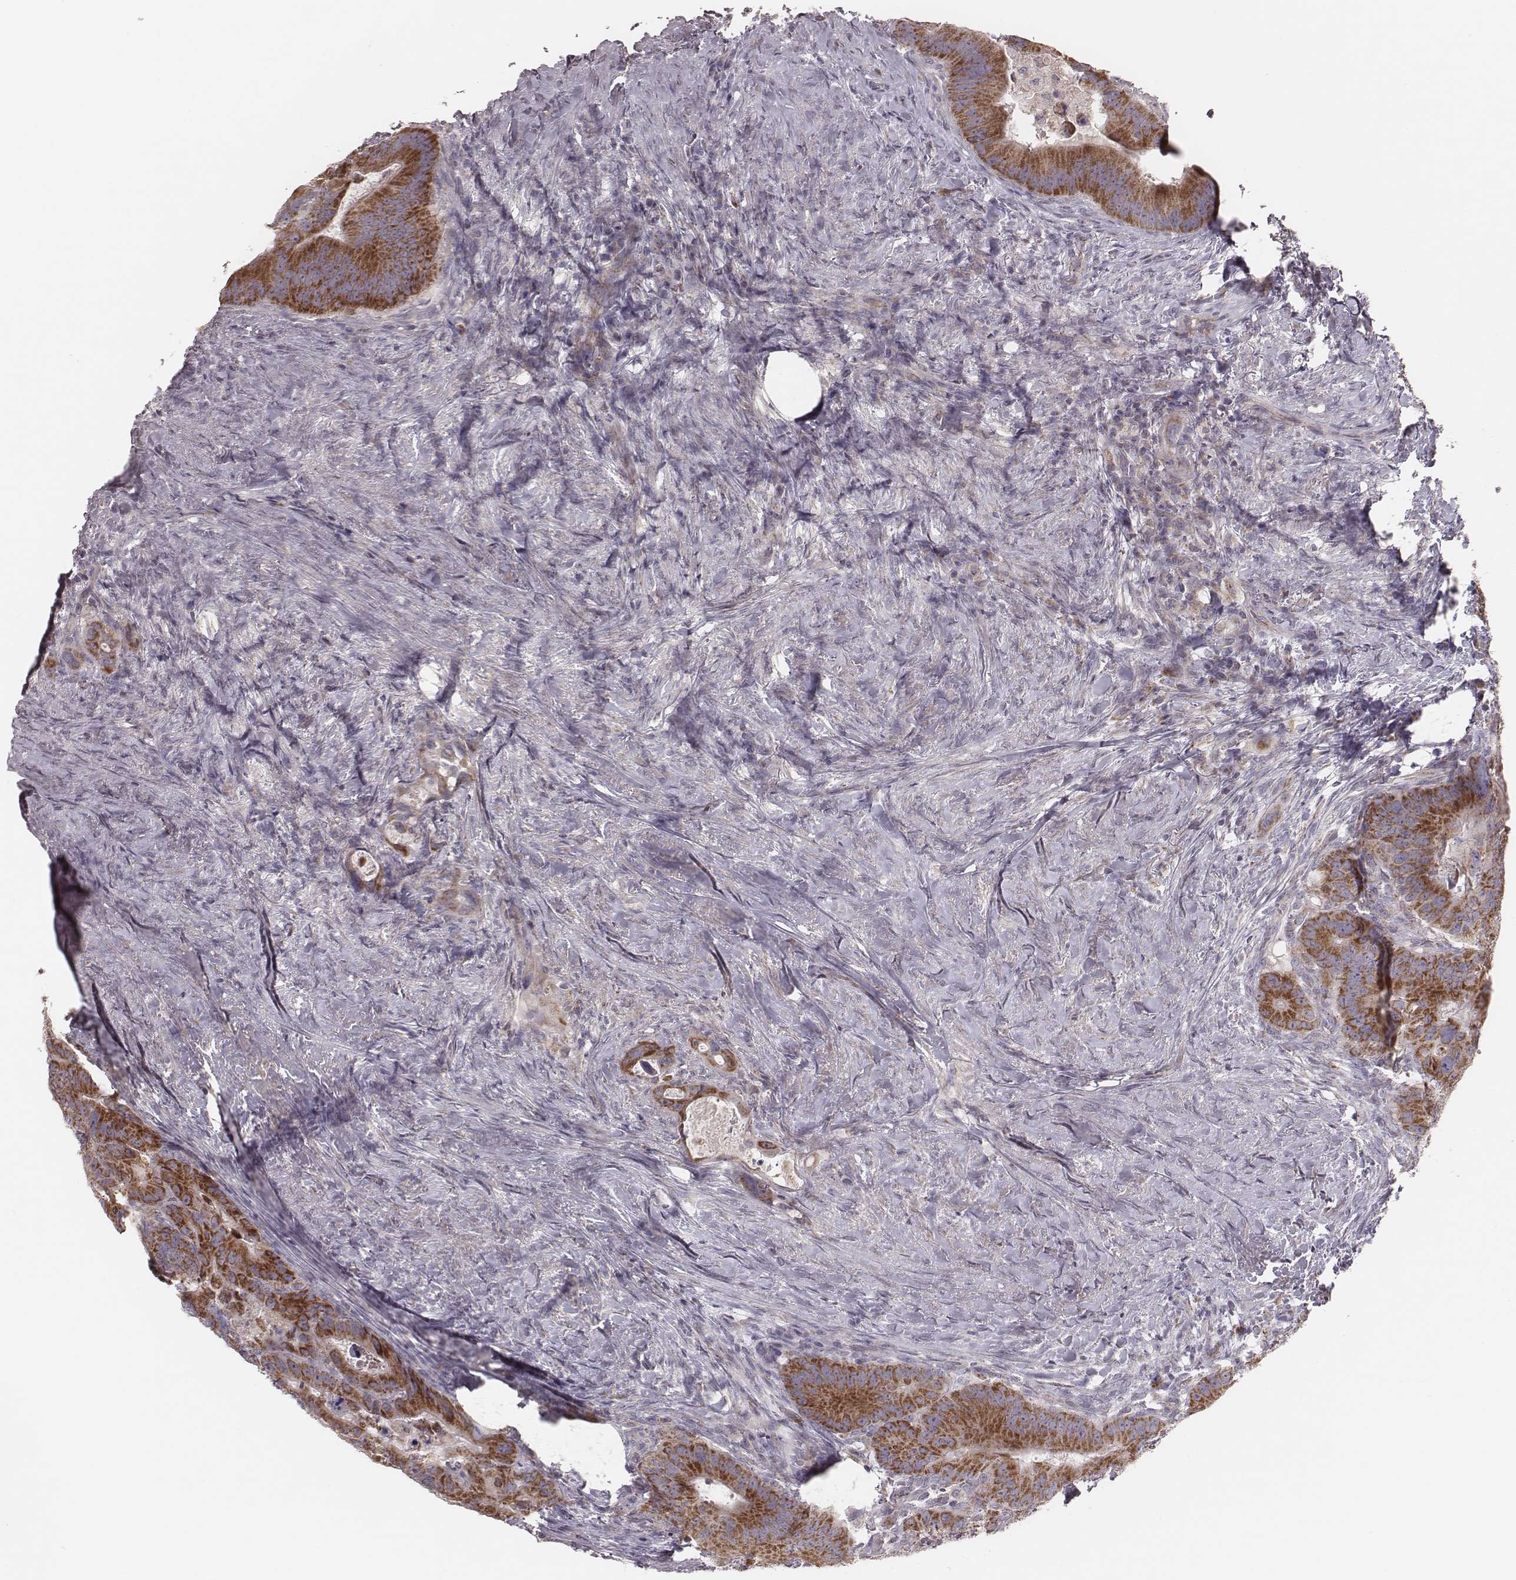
{"staining": {"intensity": "strong", "quantity": ">75%", "location": "cytoplasmic/membranous"}, "tissue": "colorectal cancer", "cell_type": "Tumor cells", "image_type": "cancer", "snomed": [{"axis": "morphology", "description": "Adenocarcinoma, NOS"}, {"axis": "topography", "description": "Rectum"}], "caption": "Colorectal cancer (adenocarcinoma) stained for a protein displays strong cytoplasmic/membranous positivity in tumor cells. The staining is performed using DAB (3,3'-diaminobenzidine) brown chromogen to label protein expression. The nuclei are counter-stained blue using hematoxylin.", "gene": "MRPS27", "patient": {"sex": "male", "age": 64}}